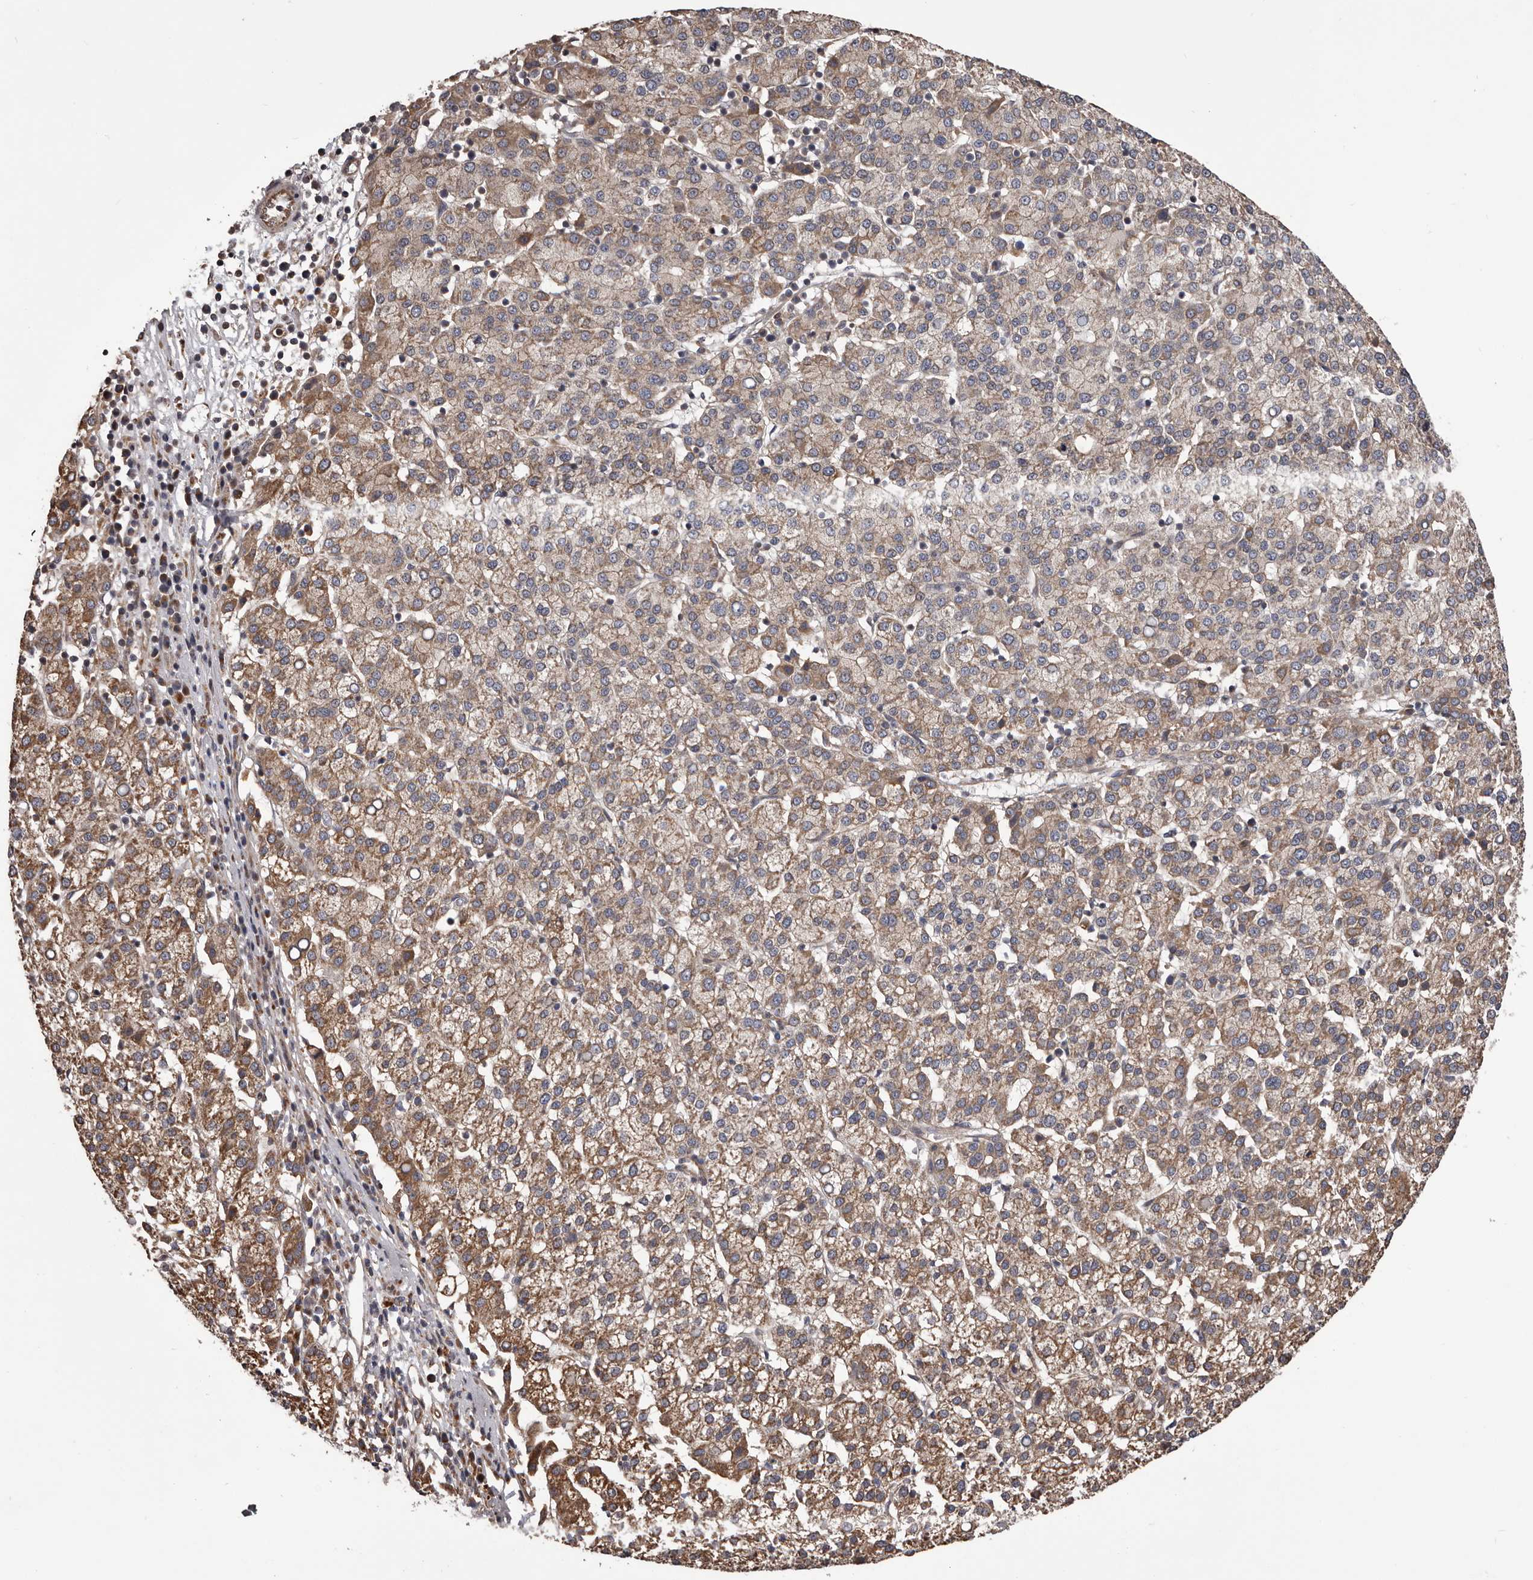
{"staining": {"intensity": "moderate", "quantity": ">75%", "location": "cytoplasmic/membranous"}, "tissue": "liver cancer", "cell_type": "Tumor cells", "image_type": "cancer", "snomed": [{"axis": "morphology", "description": "Carcinoma, Hepatocellular, NOS"}, {"axis": "topography", "description": "Liver"}], "caption": "IHC (DAB) staining of human liver hepatocellular carcinoma reveals moderate cytoplasmic/membranous protein expression in about >75% of tumor cells. (Brightfield microscopy of DAB IHC at high magnification).", "gene": "CEP104", "patient": {"sex": "female", "age": 58}}